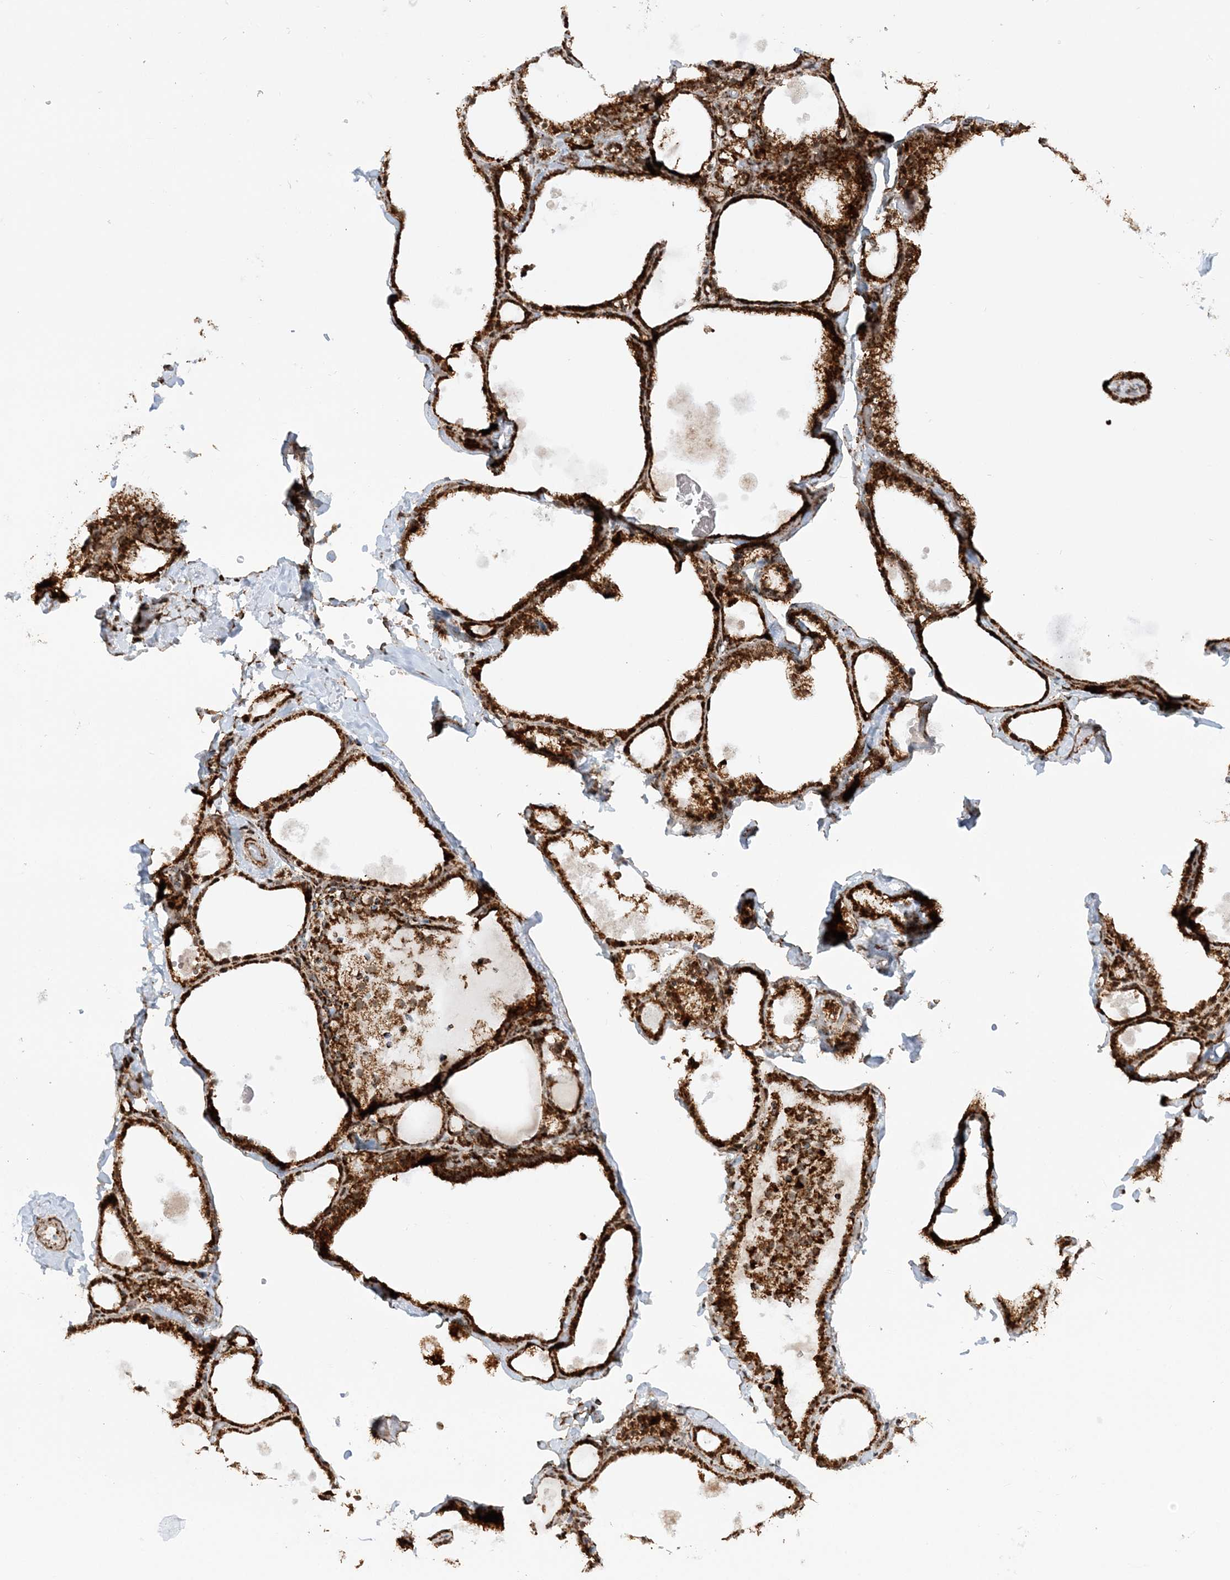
{"staining": {"intensity": "strong", "quantity": ">75%", "location": "cytoplasmic/membranous"}, "tissue": "thyroid gland", "cell_type": "Glandular cells", "image_type": "normal", "snomed": [{"axis": "morphology", "description": "Normal tissue, NOS"}, {"axis": "topography", "description": "Thyroid gland"}], "caption": "Glandular cells show high levels of strong cytoplasmic/membranous positivity in approximately >75% of cells in unremarkable thyroid gland. The protein is stained brown, and the nuclei are stained in blue (DAB IHC with brightfield microscopy, high magnification).", "gene": "CRY2", "patient": {"sex": "male", "age": 56}}